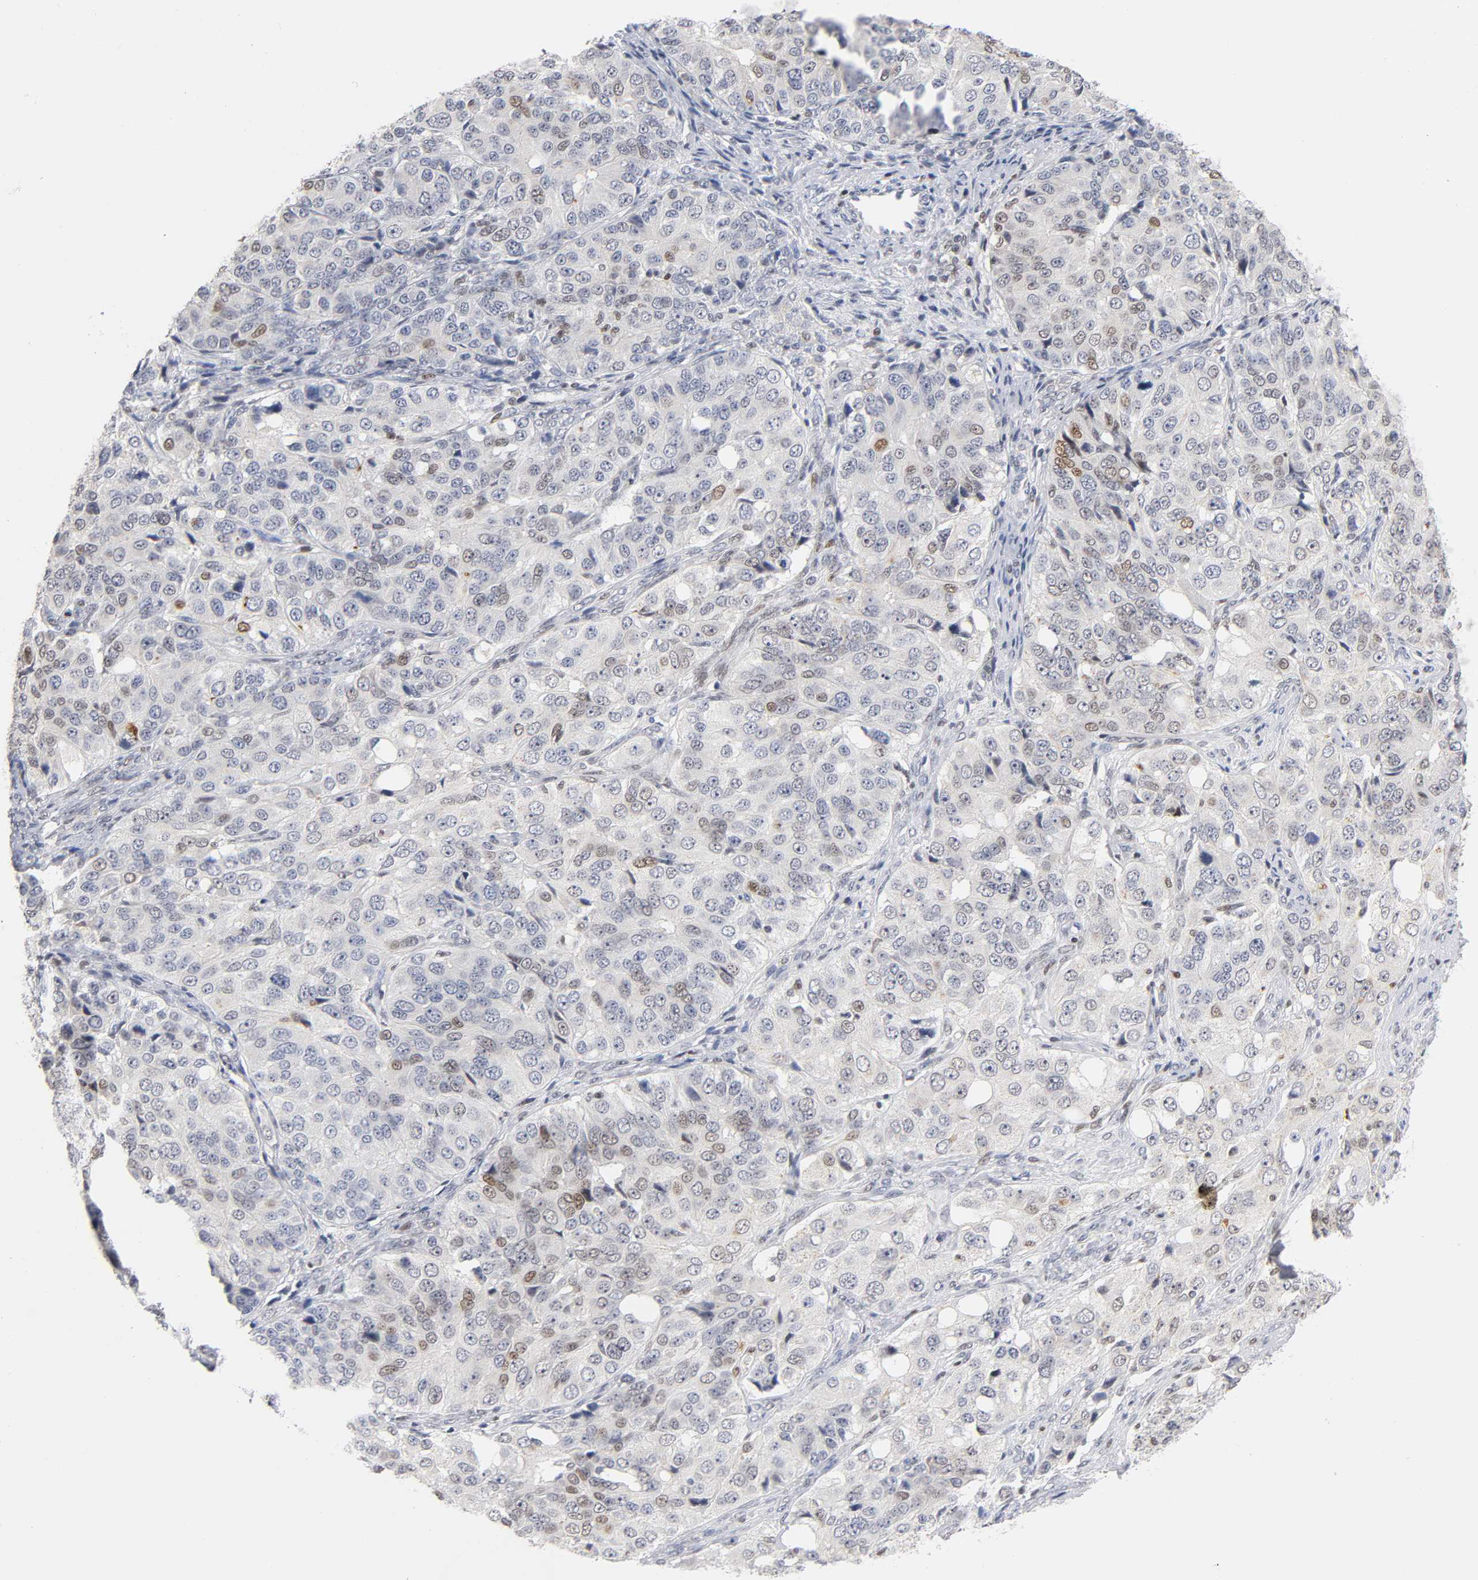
{"staining": {"intensity": "weak", "quantity": "25%-75%", "location": "nuclear"}, "tissue": "ovarian cancer", "cell_type": "Tumor cells", "image_type": "cancer", "snomed": [{"axis": "morphology", "description": "Carcinoma, endometroid"}, {"axis": "topography", "description": "Ovary"}], "caption": "Ovarian endometroid carcinoma stained for a protein (brown) demonstrates weak nuclear positive expression in about 25%-75% of tumor cells.", "gene": "RUNX1", "patient": {"sex": "female", "age": 51}}